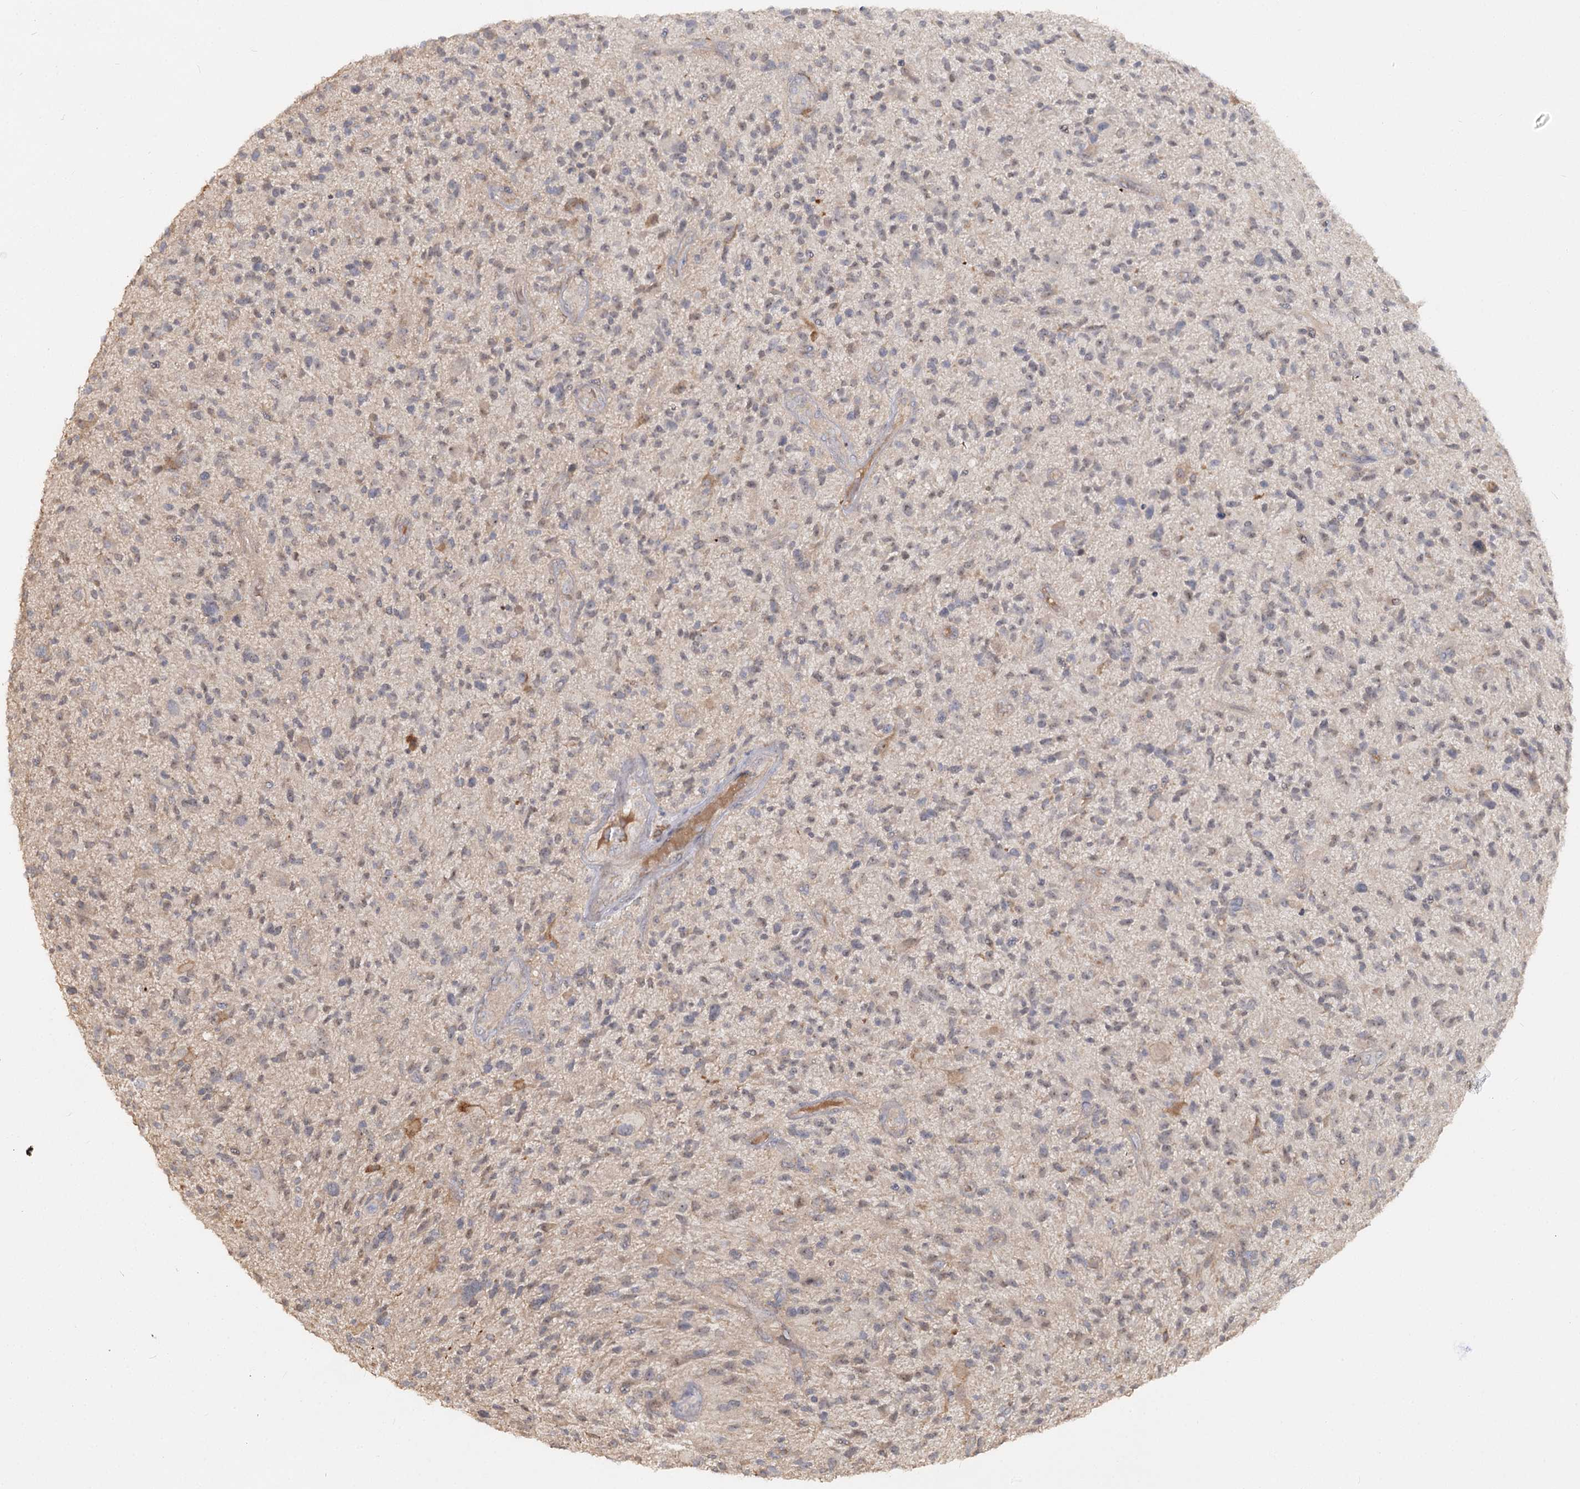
{"staining": {"intensity": "weak", "quantity": "<25%", "location": "nuclear"}, "tissue": "glioma", "cell_type": "Tumor cells", "image_type": "cancer", "snomed": [{"axis": "morphology", "description": "Glioma, malignant, High grade"}, {"axis": "topography", "description": "Brain"}], "caption": "High magnification brightfield microscopy of high-grade glioma (malignant) stained with DAB (brown) and counterstained with hematoxylin (blue): tumor cells show no significant staining.", "gene": "ANGPTL5", "patient": {"sex": "male", "age": 47}}